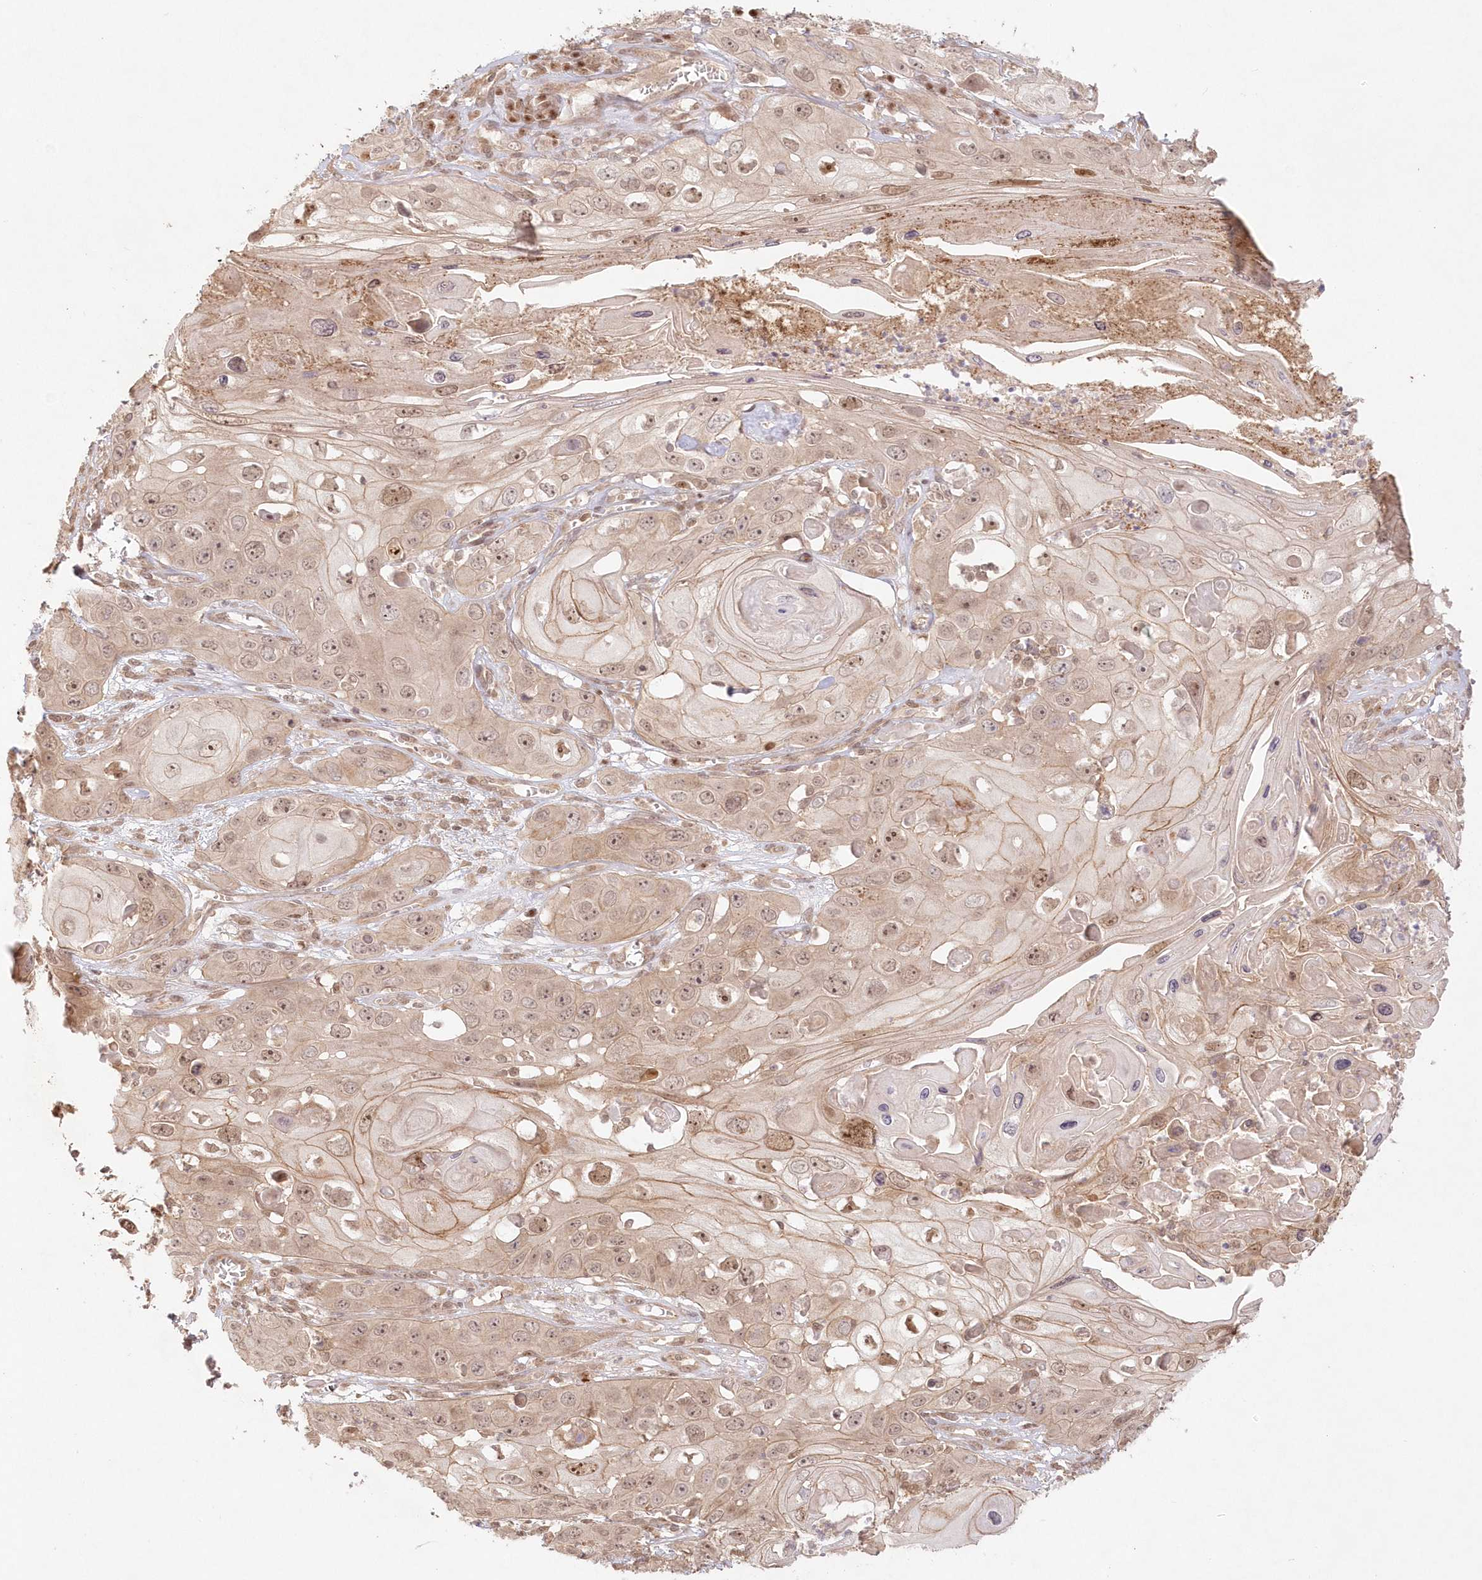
{"staining": {"intensity": "weak", "quantity": ">75%", "location": "cytoplasmic/membranous,nuclear"}, "tissue": "skin cancer", "cell_type": "Tumor cells", "image_type": "cancer", "snomed": [{"axis": "morphology", "description": "Squamous cell carcinoma, NOS"}, {"axis": "topography", "description": "Skin"}], "caption": "Tumor cells display weak cytoplasmic/membranous and nuclear staining in approximately >75% of cells in skin squamous cell carcinoma.", "gene": "KIAA0232", "patient": {"sex": "male", "age": 55}}